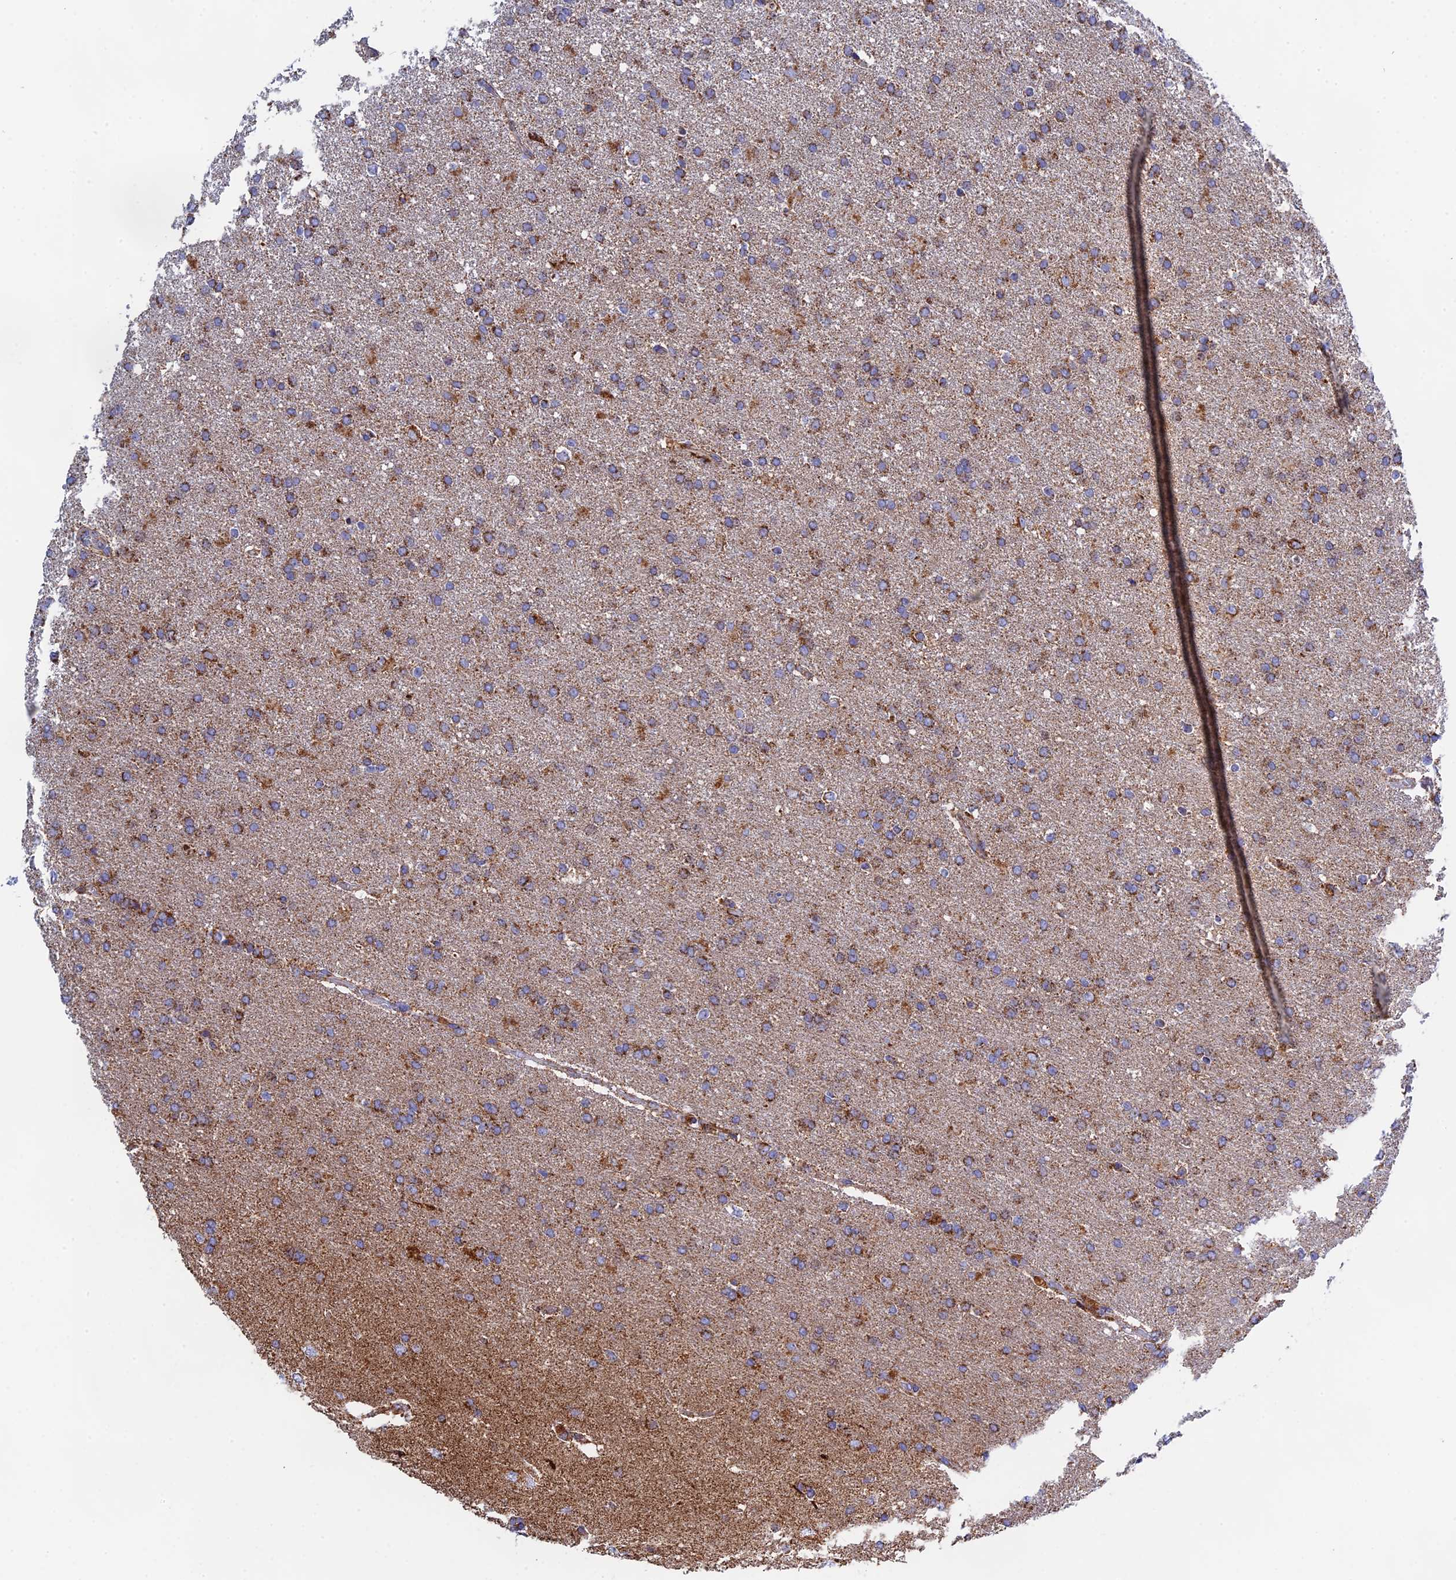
{"staining": {"intensity": "moderate", "quantity": ">75%", "location": "cytoplasmic/membranous"}, "tissue": "glioma", "cell_type": "Tumor cells", "image_type": "cancer", "snomed": [{"axis": "morphology", "description": "Glioma, malignant, High grade"}, {"axis": "topography", "description": "Brain"}], "caption": "A medium amount of moderate cytoplasmic/membranous staining is seen in about >75% of tumor cells in glioma tissue.", "gene": "NDUFA5", "patient": {"sex": "male", "age": 72}}